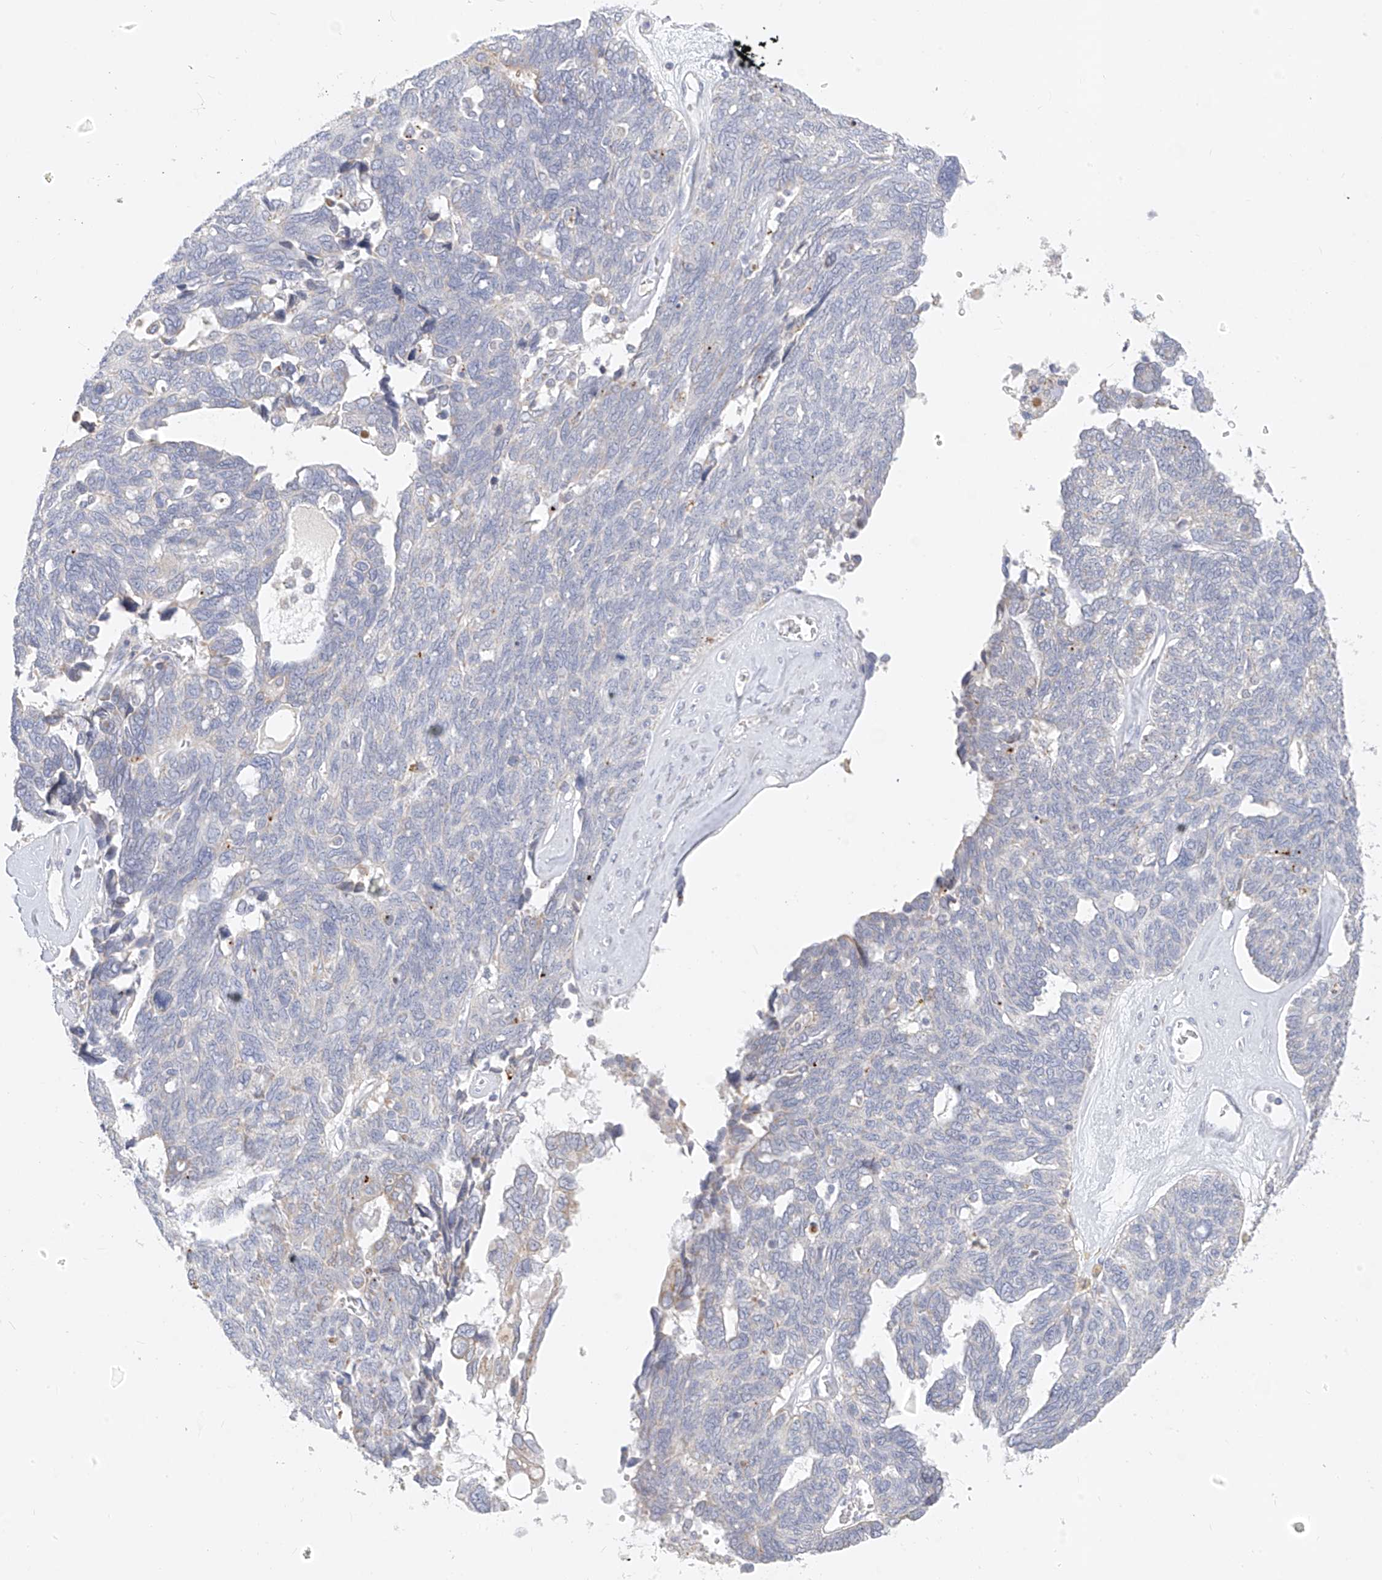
{"staining": {"intensity": "negative", "quantity": "none", "location": "none"}, "tissue": "ovarian cancer", "cell_type": "Tumor cells", "image_type": "cancer", "snomed": [{"axis": "morphology", "description": "Cystadenocarcinoma, serous, NOS"}, {"axis": "topography", "description": "Ovary"}], "caption": "A high-resolution image shows IHC staining of ovarian cancer, which reveals no significant expression in tumor cells. (DAB IHC visualized using brightfield microscopy, high magnification).", "gene": "ZNF404", "patient": {"sex": "female", "age": 79}}